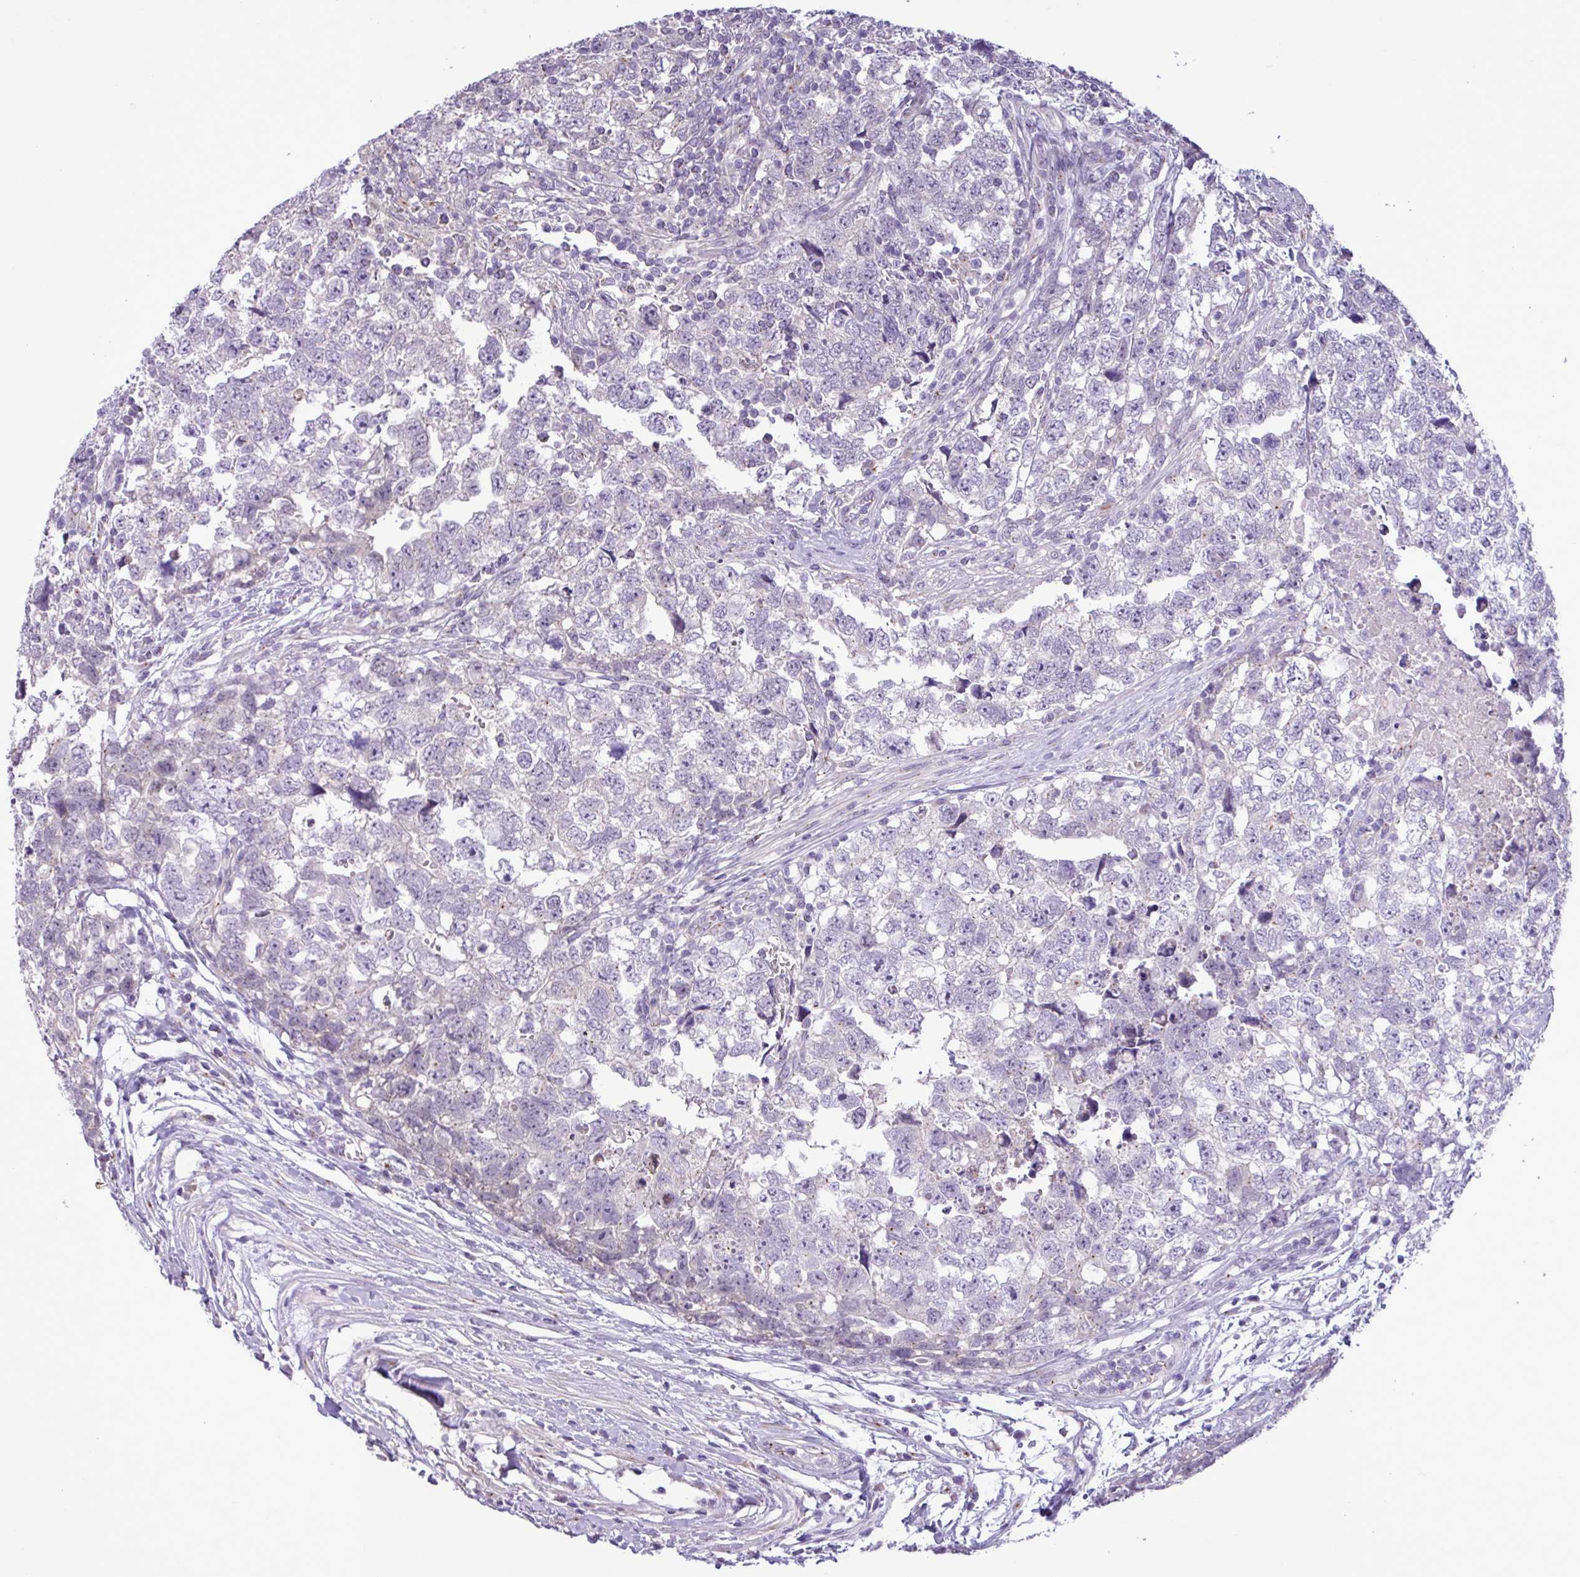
{"staining": {"intensity": "negative", "quantity": "none", "location": "none"}, "tissue": "testis cancer", "cell_type": "Tumor cells", "image_type": "cancer", "snomed": [{"axis": "morphology", "description": "Carcinoma, Embryonal, NOS"}, {"axis": "topography", "description": "Testis"}], "caption": "DAB immunohistochemical staining of testis cancer reveals no significant staining in tumor cells. (Brightfield microscopy of DAB (3,3'-diaminobenzidine) immunohistochemistry (IHC) at high magnification).", "gene": "SPINK8", "patient": {"sex": "male", "age": 22}}